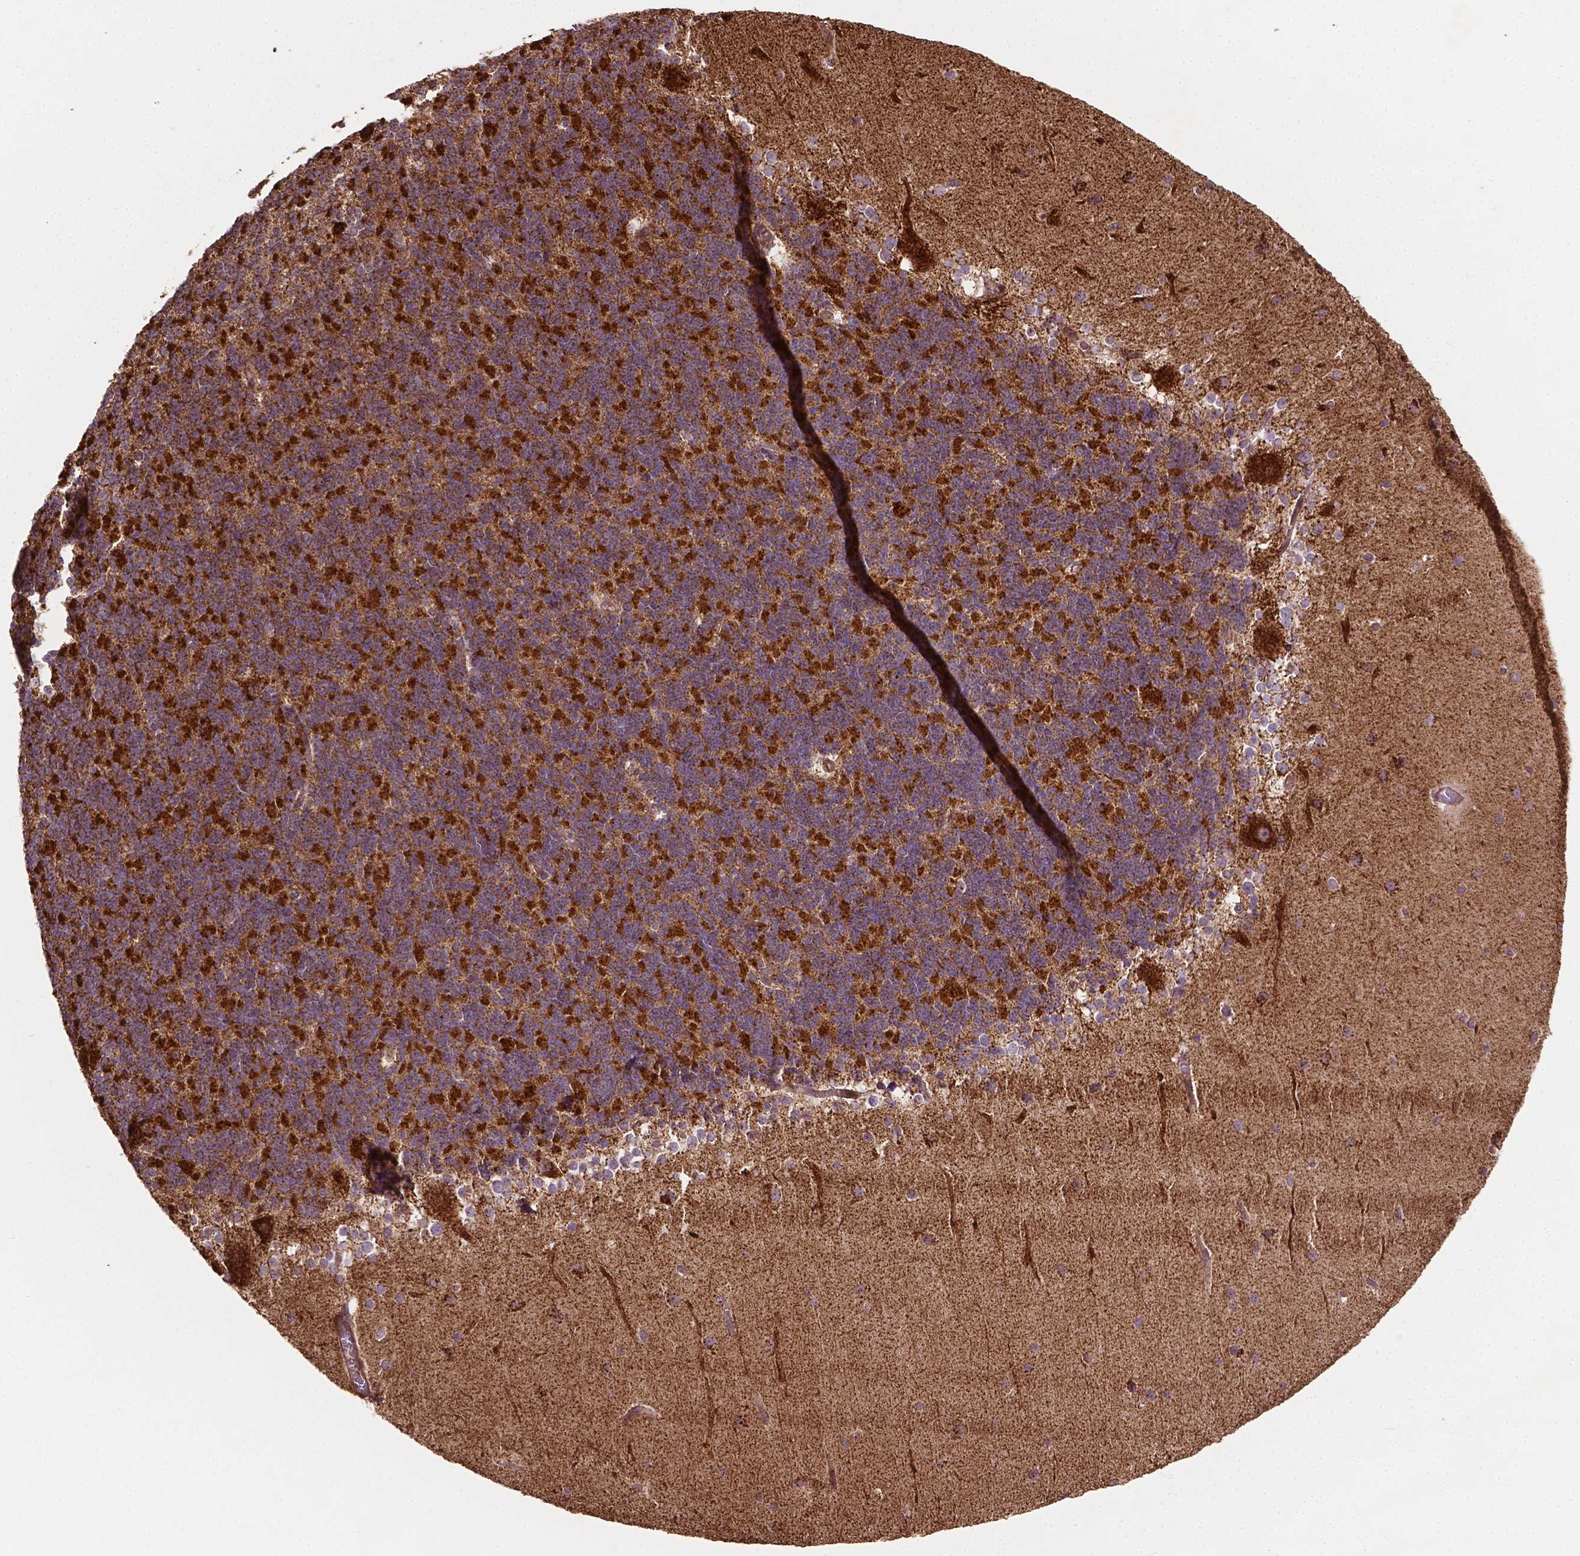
{"staining": {"intensity": "strong", "quantity": "25%-75%", "location": "cytoplasmic/membranous"}, "tissue": "cerebellum", "cell_type": "Cells in granular layer", "image_type": "normal", "snomed": [{"axis": "morphology", "description": "Normal tissue, NOS"}, {"axis": "topography", "description": "Cerebellum"}], "caption": "This image exhibits normal cerebellum stained with immunohistochemistry (IHC) to label a protein in brown. The cytoplasmic/membranous of cells in granular layer show strong positivity for the protein. Nuclei are counter-stained blue.", "gene": "LRR1", "patient": {"sex": "female", "age": 19}}